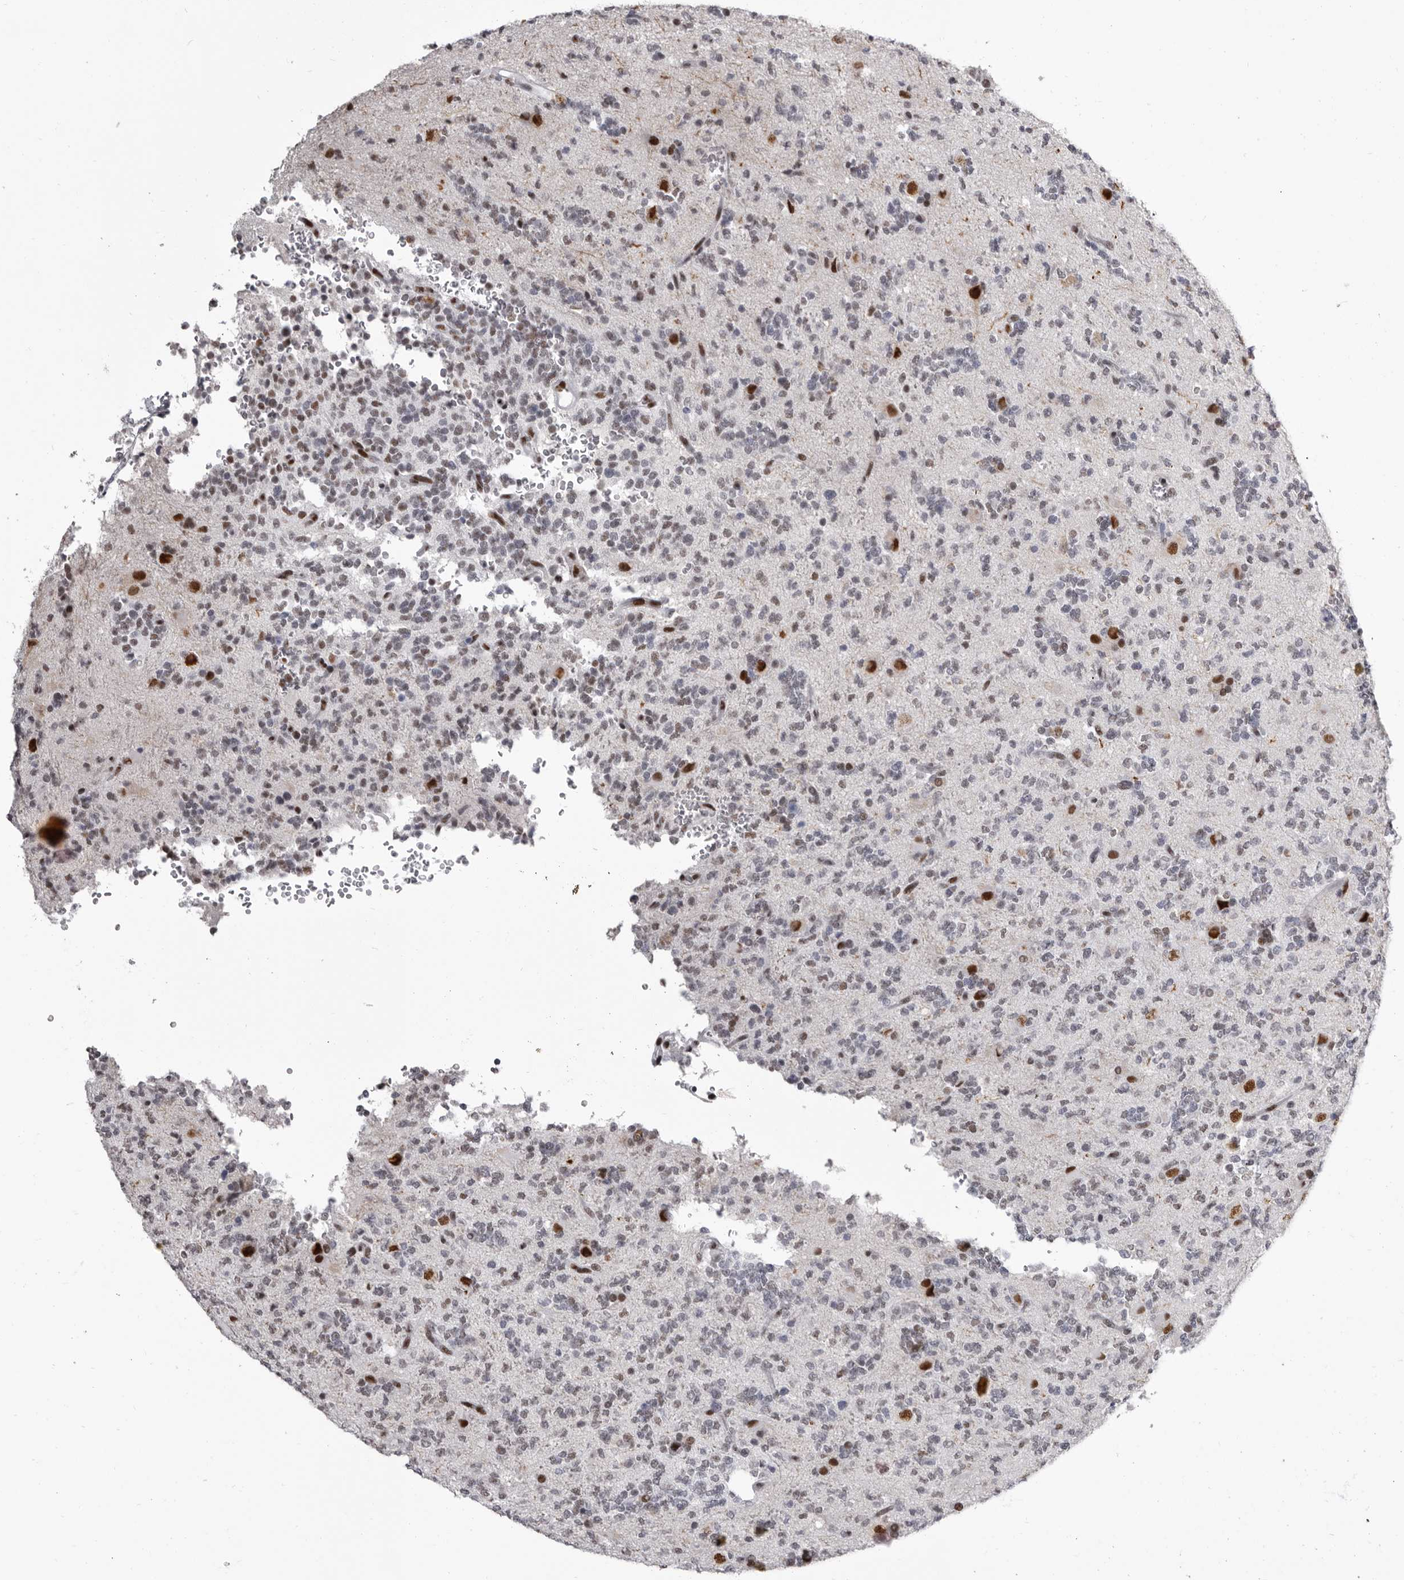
{"staining": {"intensity": "weak", "quantity": "<25%", "location": "nuclear"}, "tissue": "glioma", "cell_type": "Tumor cells", "image_type": "cancer", "snomed": [{"axis": "morphology", "description": "Glioma, malignant, High grade"}, {"axis": "topography", "description": "Brain"}], "caption": "Photomicrograph shows no significant protein expression in tumor cells of high-grade glioma (malignant).", "gene": "ZNF326", "patient": {"sex": "female", "age": 62}}